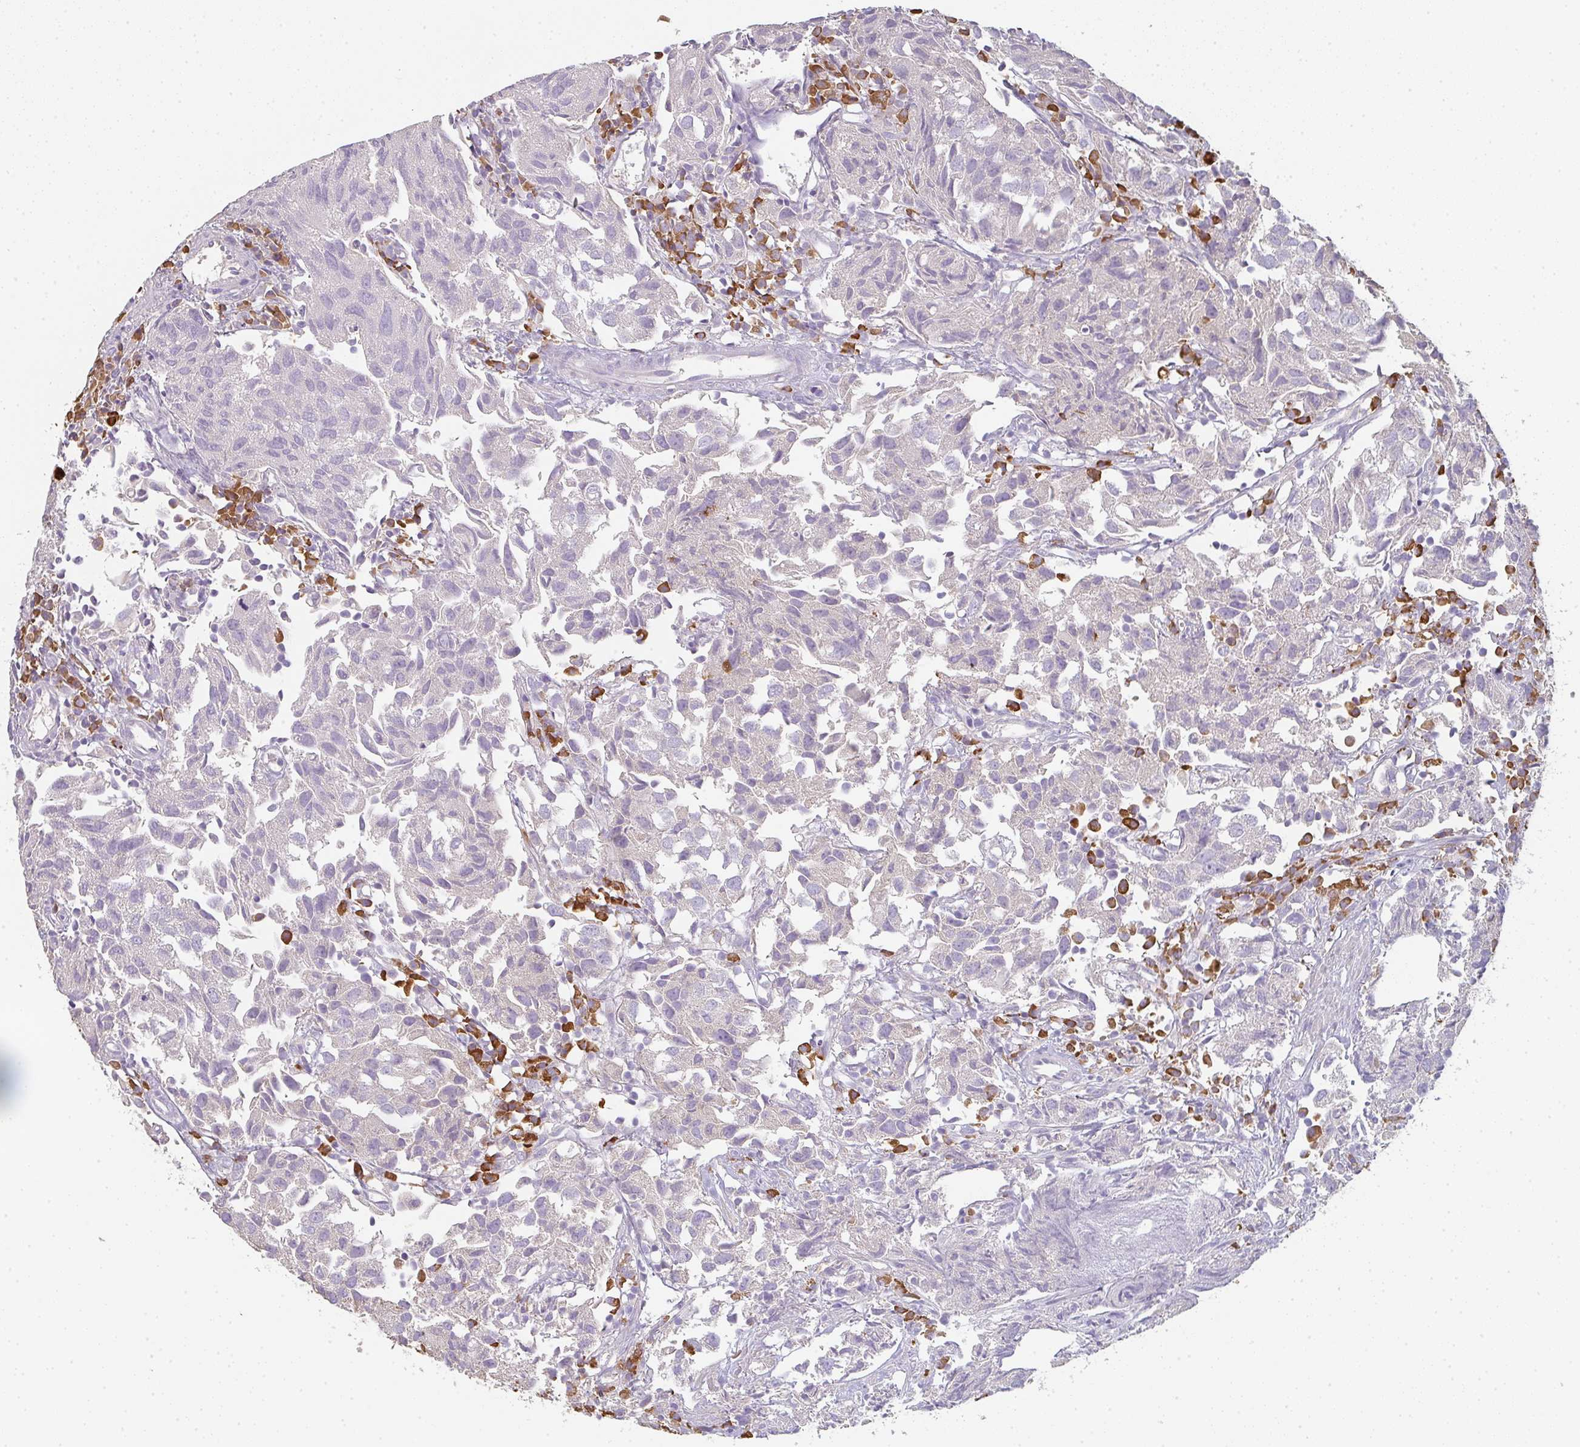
{"staining": {"intensity": "negative", "quantity": "none", "location": "none"}, "tissue": "urothelial cancer", "cell_type": "Tumor cells", "image_type": "cancer", "snomed": [{"axis": "morphology", "description": "Urothelial carcinoma, High grade"}, {"axis": "topography", "description": "Urinary bladder"}], "caption": "Micrograph shows no protein expression in tumor cells of urothelial cancer tissue. (Stains: DAB (3,3'-diaminobenzidine) immunohistochemistry with hematoxylin counter stain, Microscopy: brightfield microscopy at high magnification).", "gene": "ZNF215", "patient": {"sex": "female", "age": 75}}